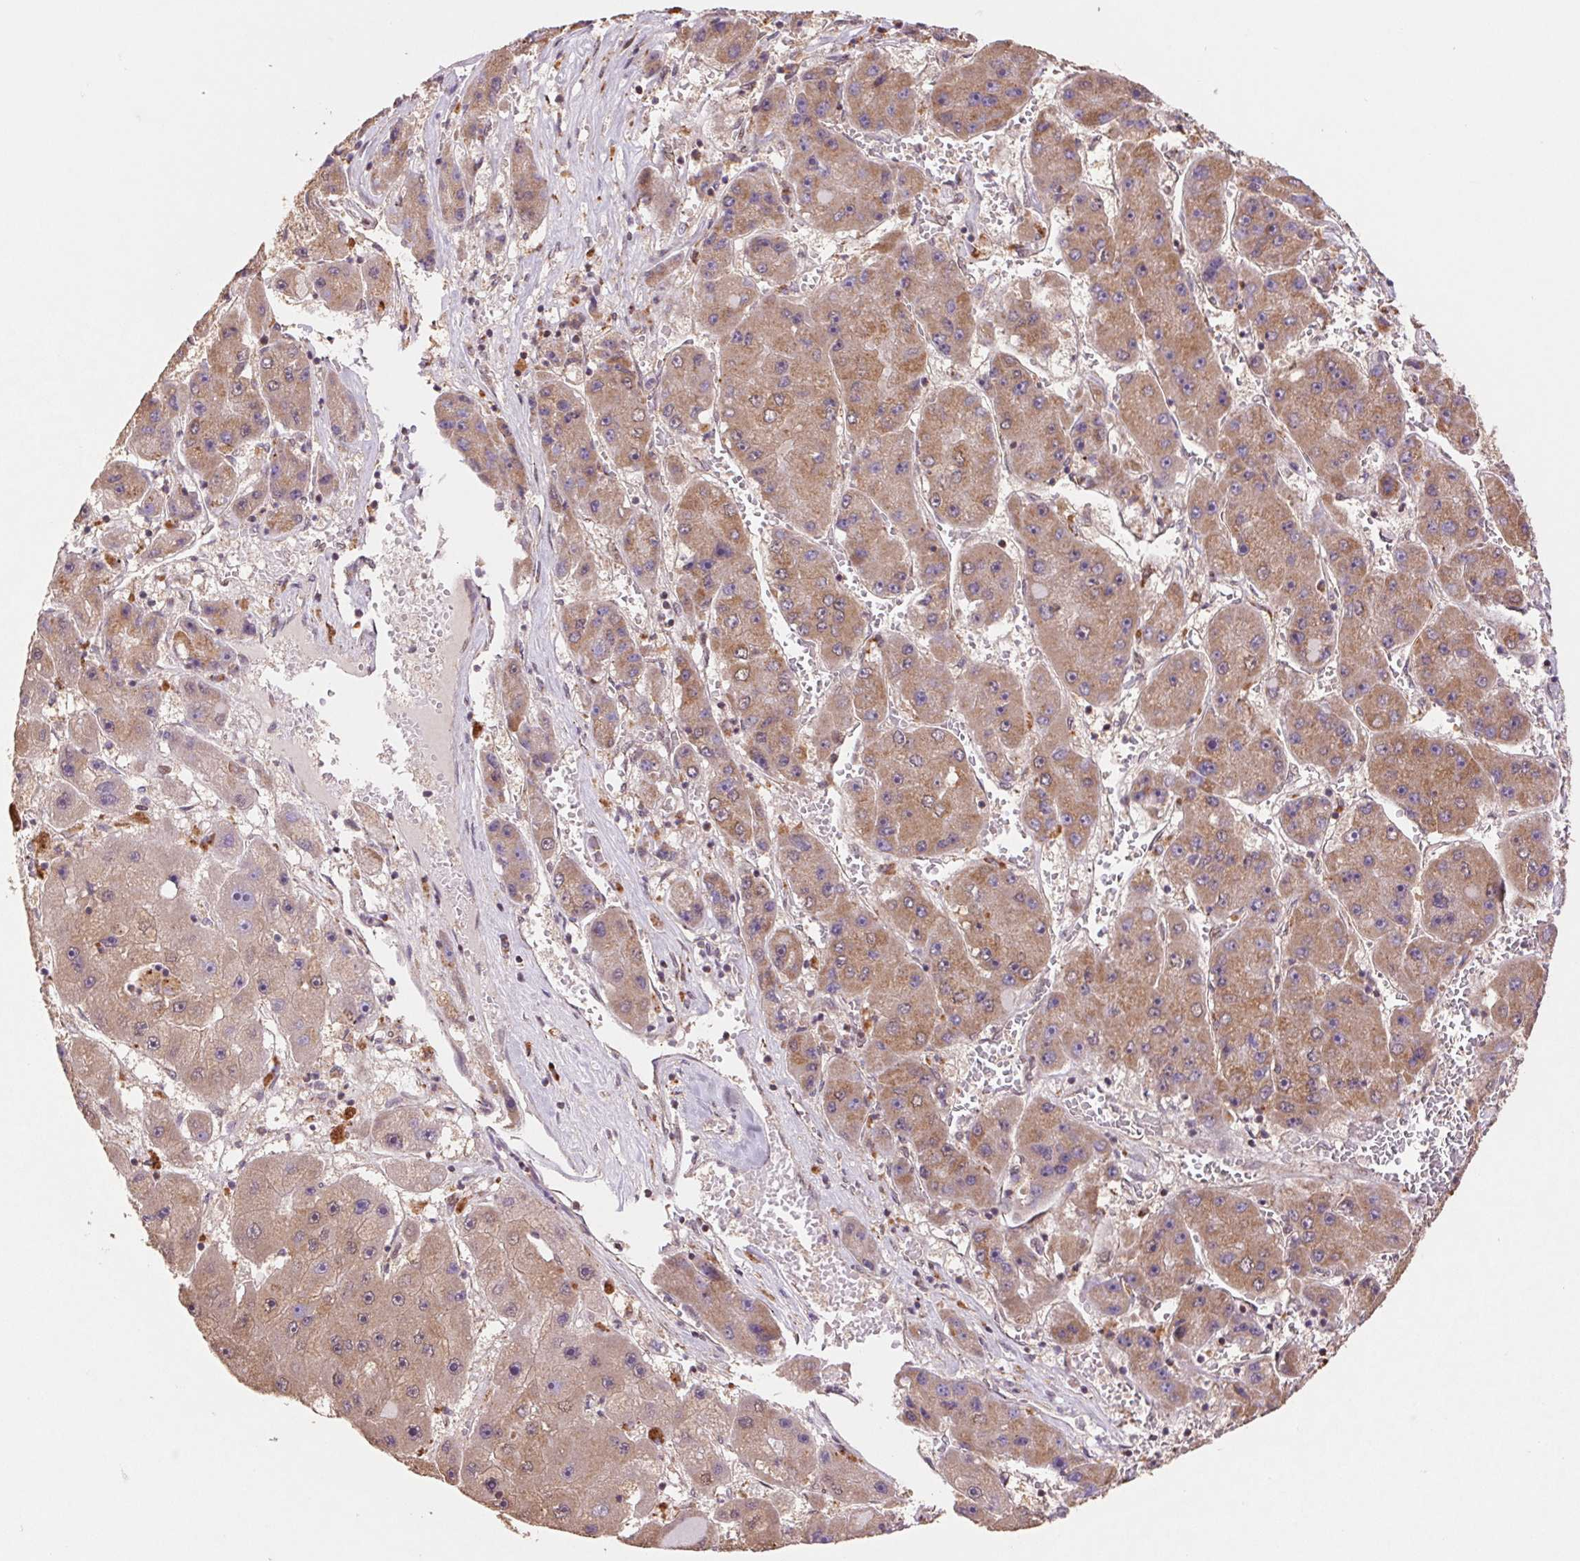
{"staining": {"intensity": "weak", "quantity": ">75%", "location": "cytoplasmic/membranous"}, "tissue": "liver cancer", "cell_type": "Tumor cells", "image_type": "cancer", "snomed": [{"axis": "morphology", "description": "Carcinoma, Hepatocellular, NOS"}, {"axis": "topography", "description": "Liver"}], "caption": "A micrograph of human liver cancer stained for a protein exhibits weak cytoplasmic/membranous brown staining in tumor cells.", "gene": "PDHA1", "patient": {"sex": "female", "age": 61}}